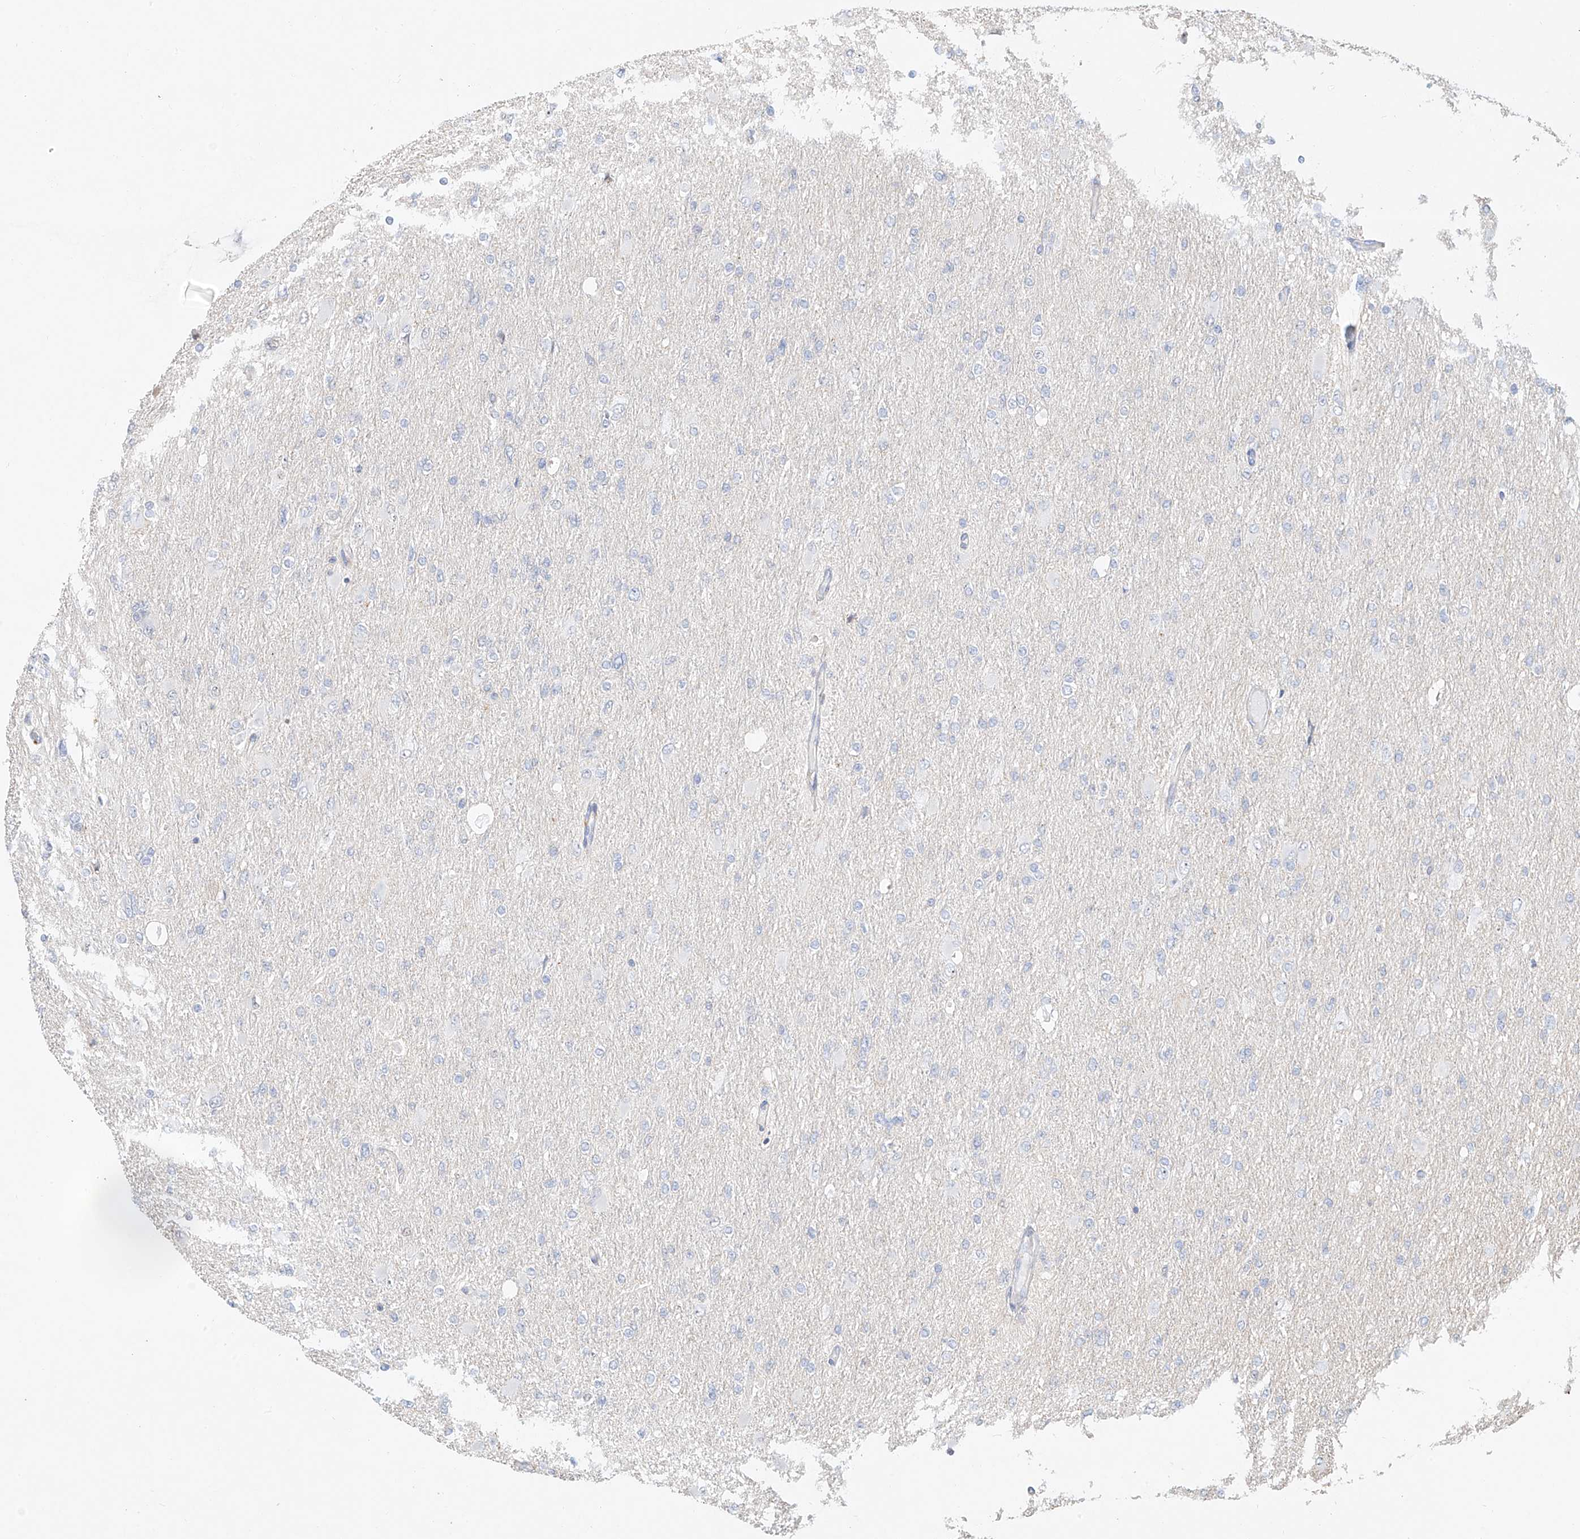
{"staining": {"intensity": "negative", "quantity": "none", "location": "none"}, "tissue": "glioma", "cell_type": "Tumor cells", "image_type": "cancer", "snomed": [{"axis": "morphology", "description": "Glioma, malignant, High grade"}, {"axis": "topography", "description": "Cerebral cortex"}], "caption": "Malignant glioma (high-grade) stained for a protein using immunohistochemistry (IHC) reveals no expression tumor cells.", "gene": "SNU13", "patient": {"sex": "female", "age": 36}}